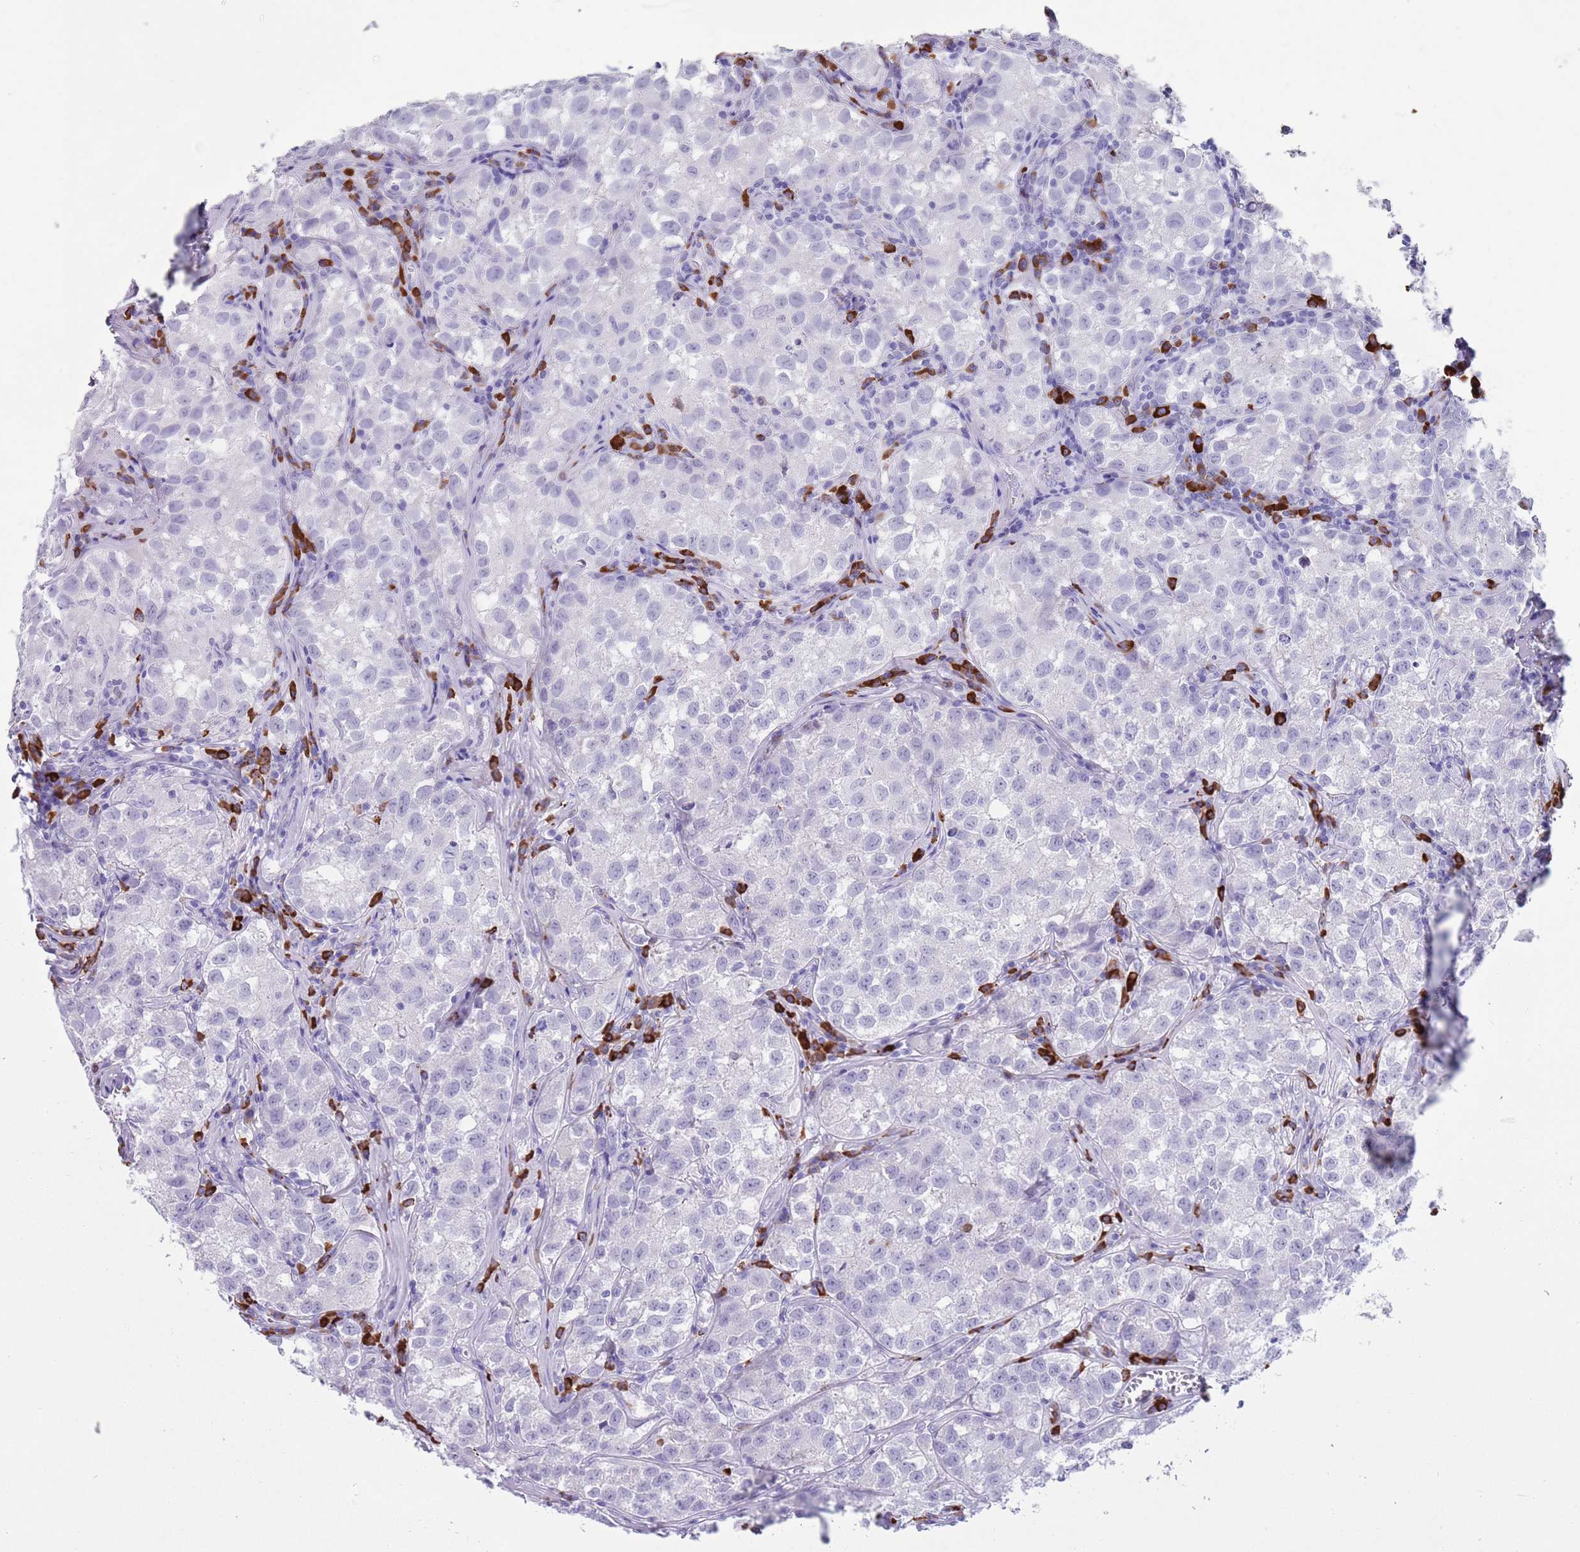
{"staining": {"intensity": "negative", "quantity": "none", "location": "none"}, "tissue": "testis cancer", "cell_type": "Tumor cells", "image_type": "cancer", "snomed": [{"axis": "morphology", "description": "Seminoma, NOS"}, {"axis": "morphology", "description": "Carcinoma, Embryonal, NOS"}, {"axis": "topography", "description": "Testis"}], "caption": "A micrograph of testis cancer stained for a protein demonstrates no brown staining in tumor cells.", "gene": "LY6G5B", "patient": {"sex": "male", "age": 43}}